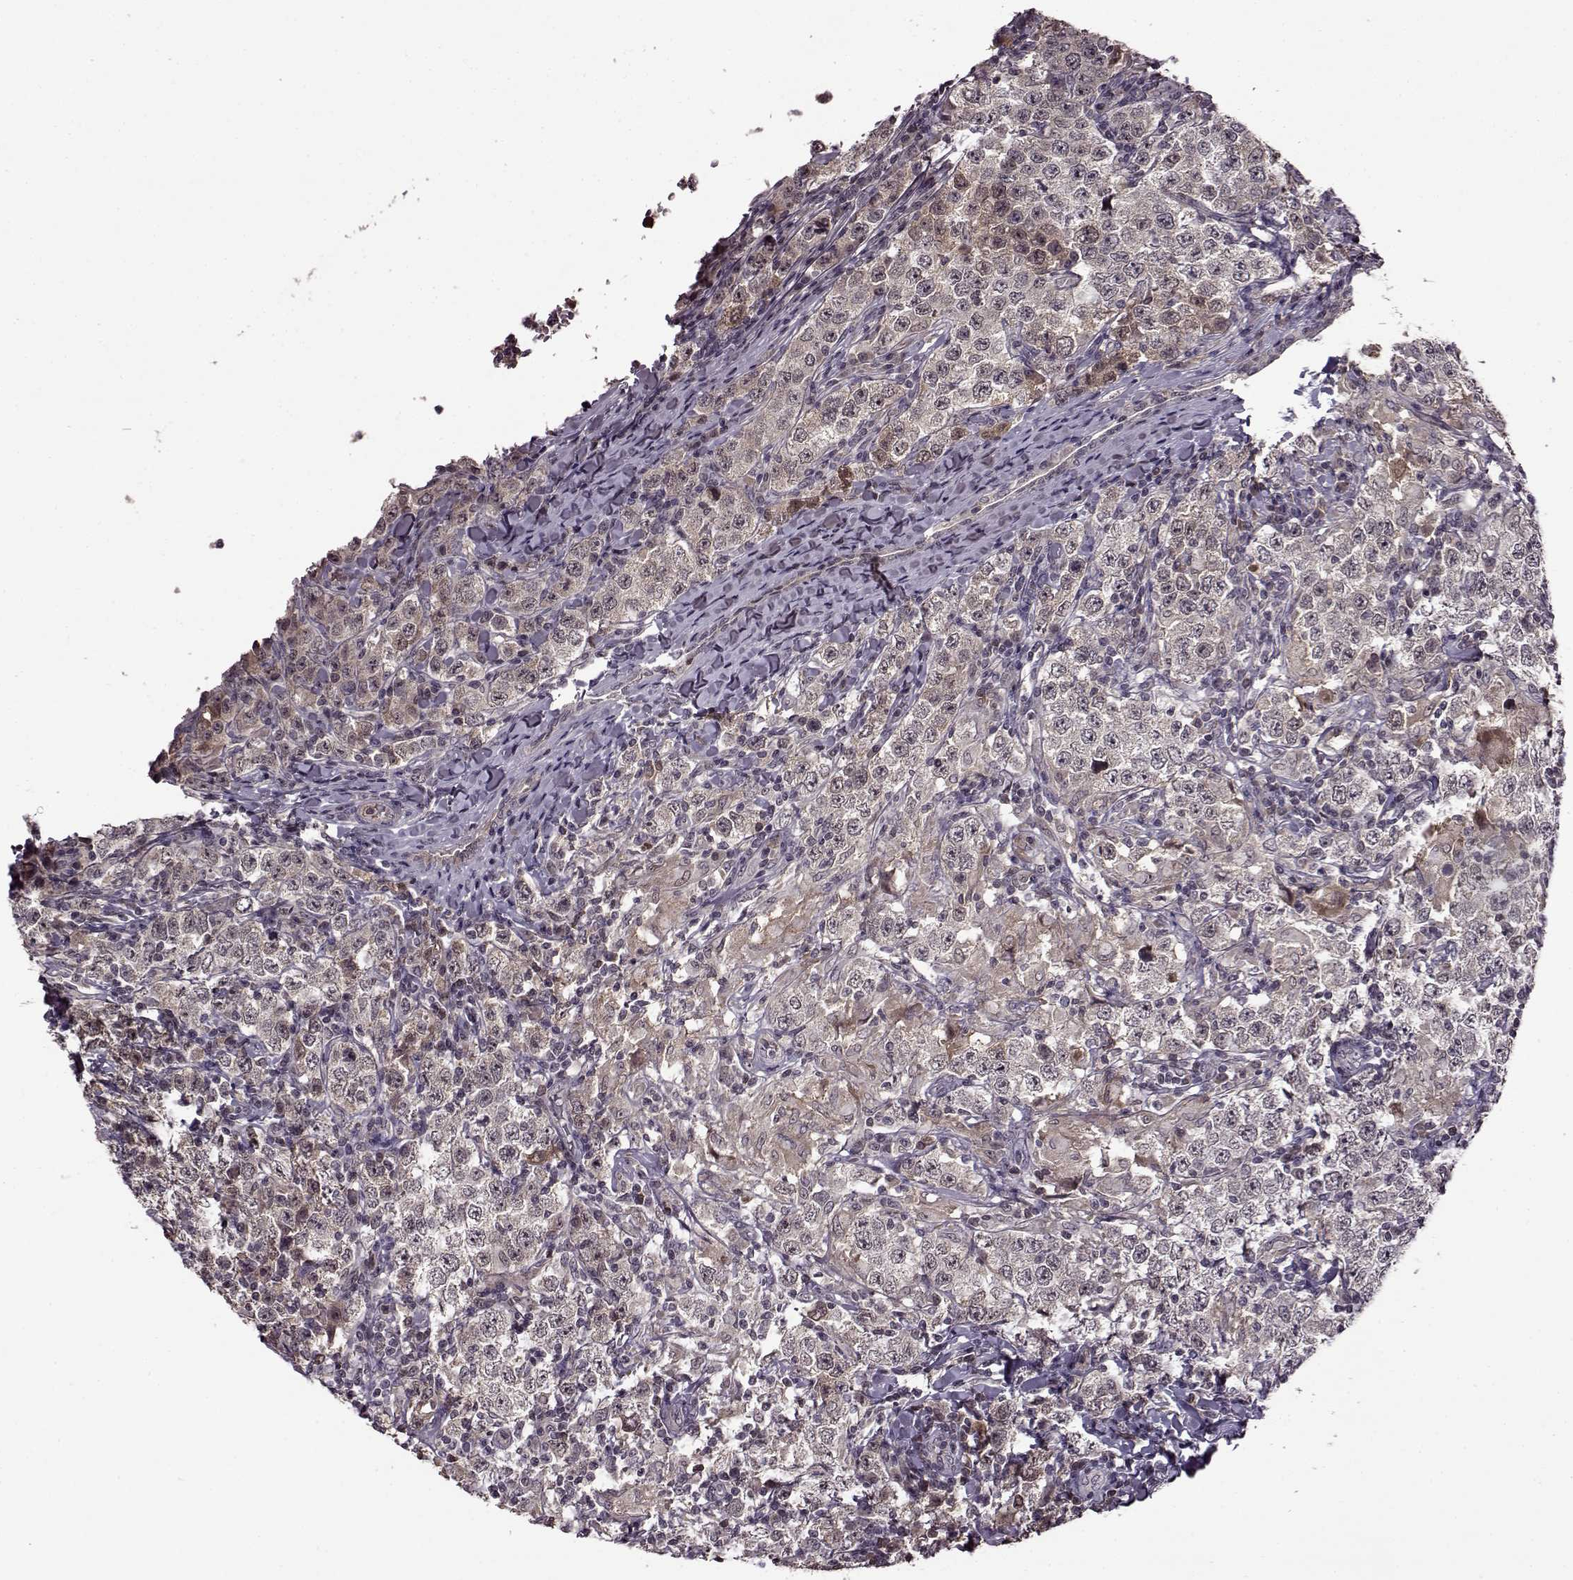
{"staining": {"intensity": "weak", "quantity": "<25%", "location": "cytoplasmic/membranous"}, "tissue": "testis cancer", "cell_type": "Tumor cells", "image_type": "cancer", "snomed": [{"axis": "morphology", "description": "Seminoma, NOS"}, {"axis": "morphology", "description": "Carcinoma, Embryonal, NOS"}, {"axis": "topography", "description": "Testis"}], "caption": "Immunohistochemical staining of testis embryonal carcinoma demonstrates no significant positivity in tumor cells.", "gene": "MAIP1", "patient": {"sex": "male", "age": 41}}